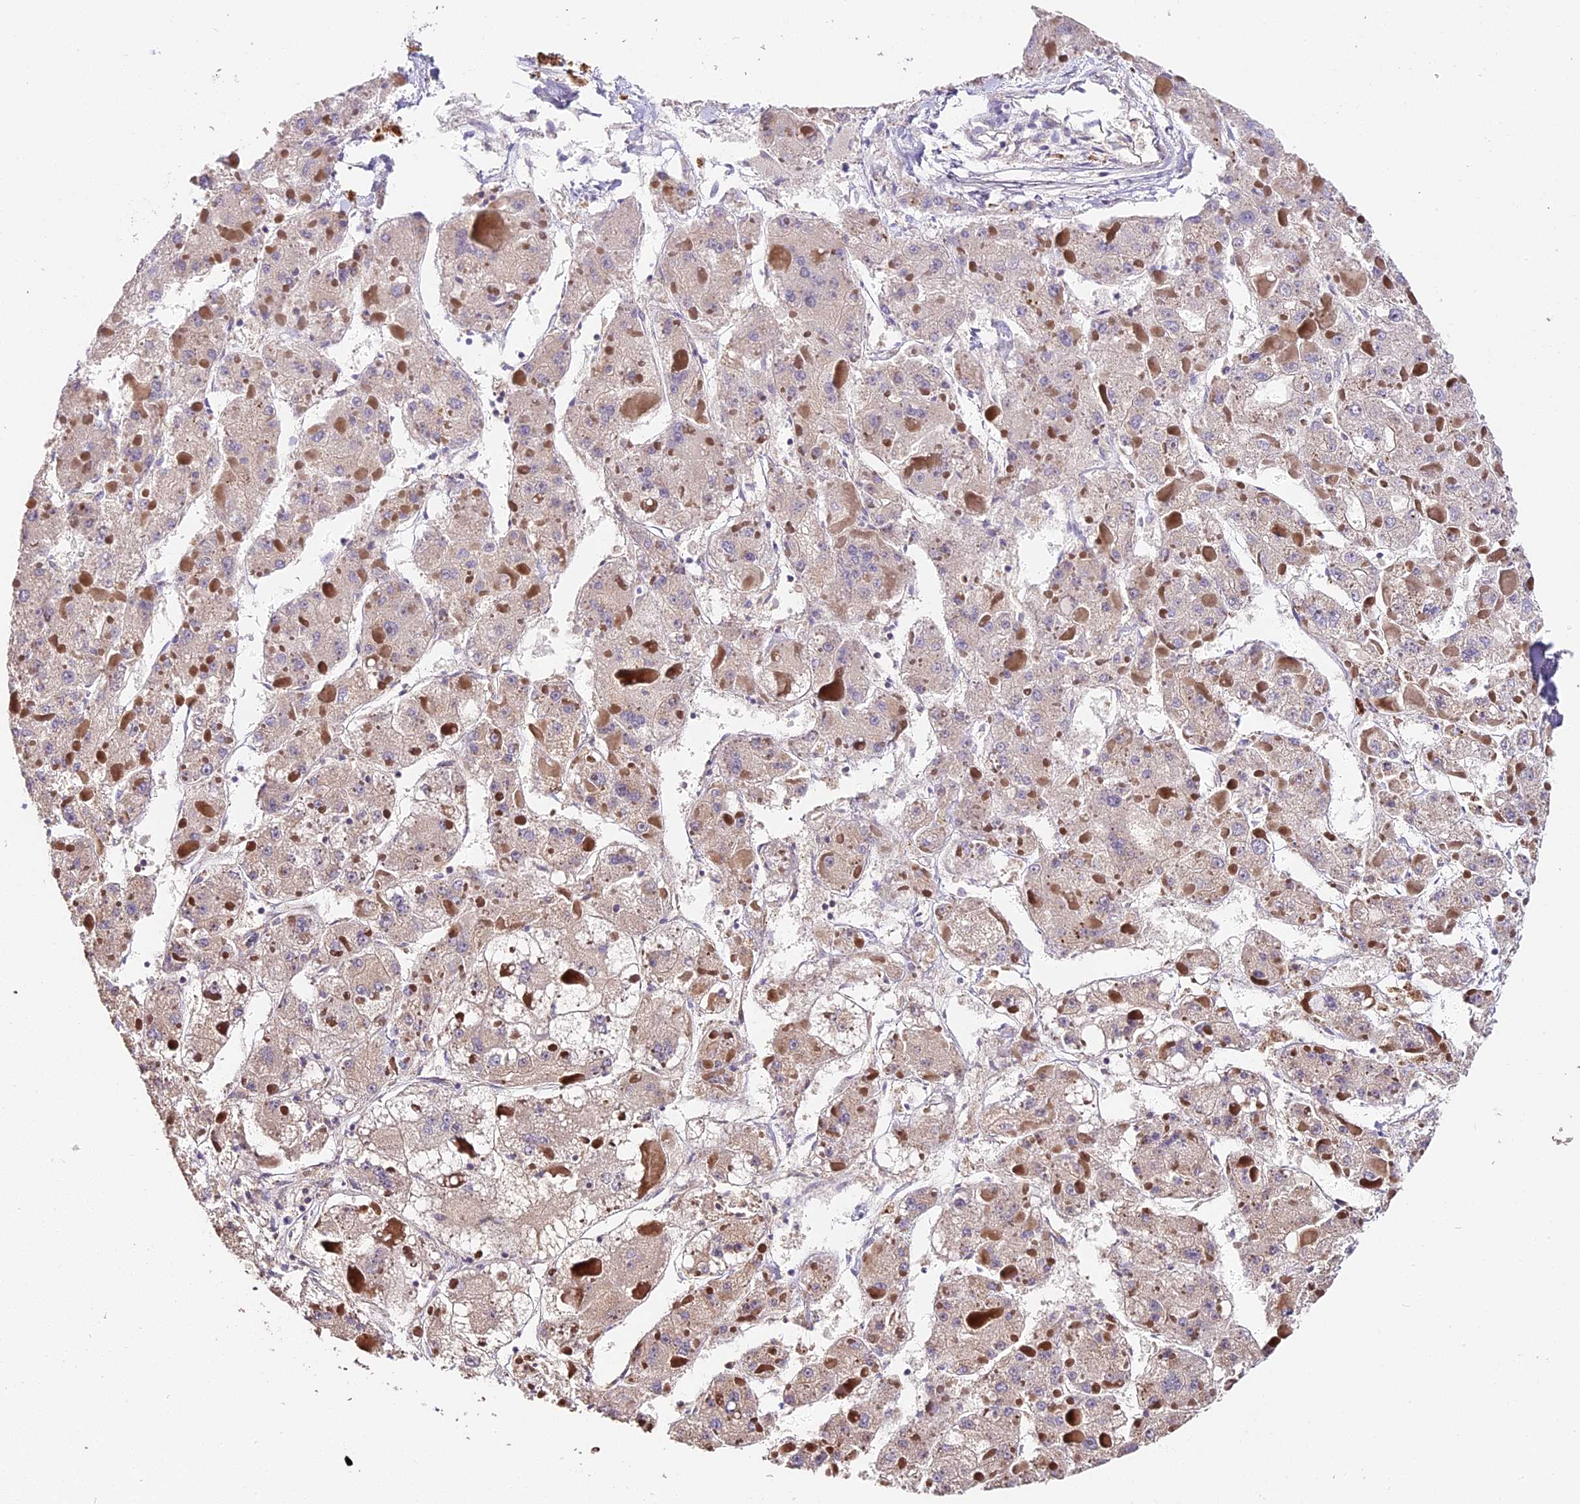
{"staining": {"intensity": "negative", "quantity": "none", "location": "none"}, "tissue": "liver cancer", "cell_type": "Tumor cells", "image_type": "cancer", "snomed": [{"axis": "morphology", "description": "Carcinoma, Hepatocellular, NOS"}, {"axis": "topography", "description": "Liver"}], "caption": "A photomicrograph of hepatocellular carcinoma (liver) stained for a protein demonstrates no brown staining in tumor cells.", "gene": "ARHGAP17", "patient": {"sex": "female", "age": 73}}